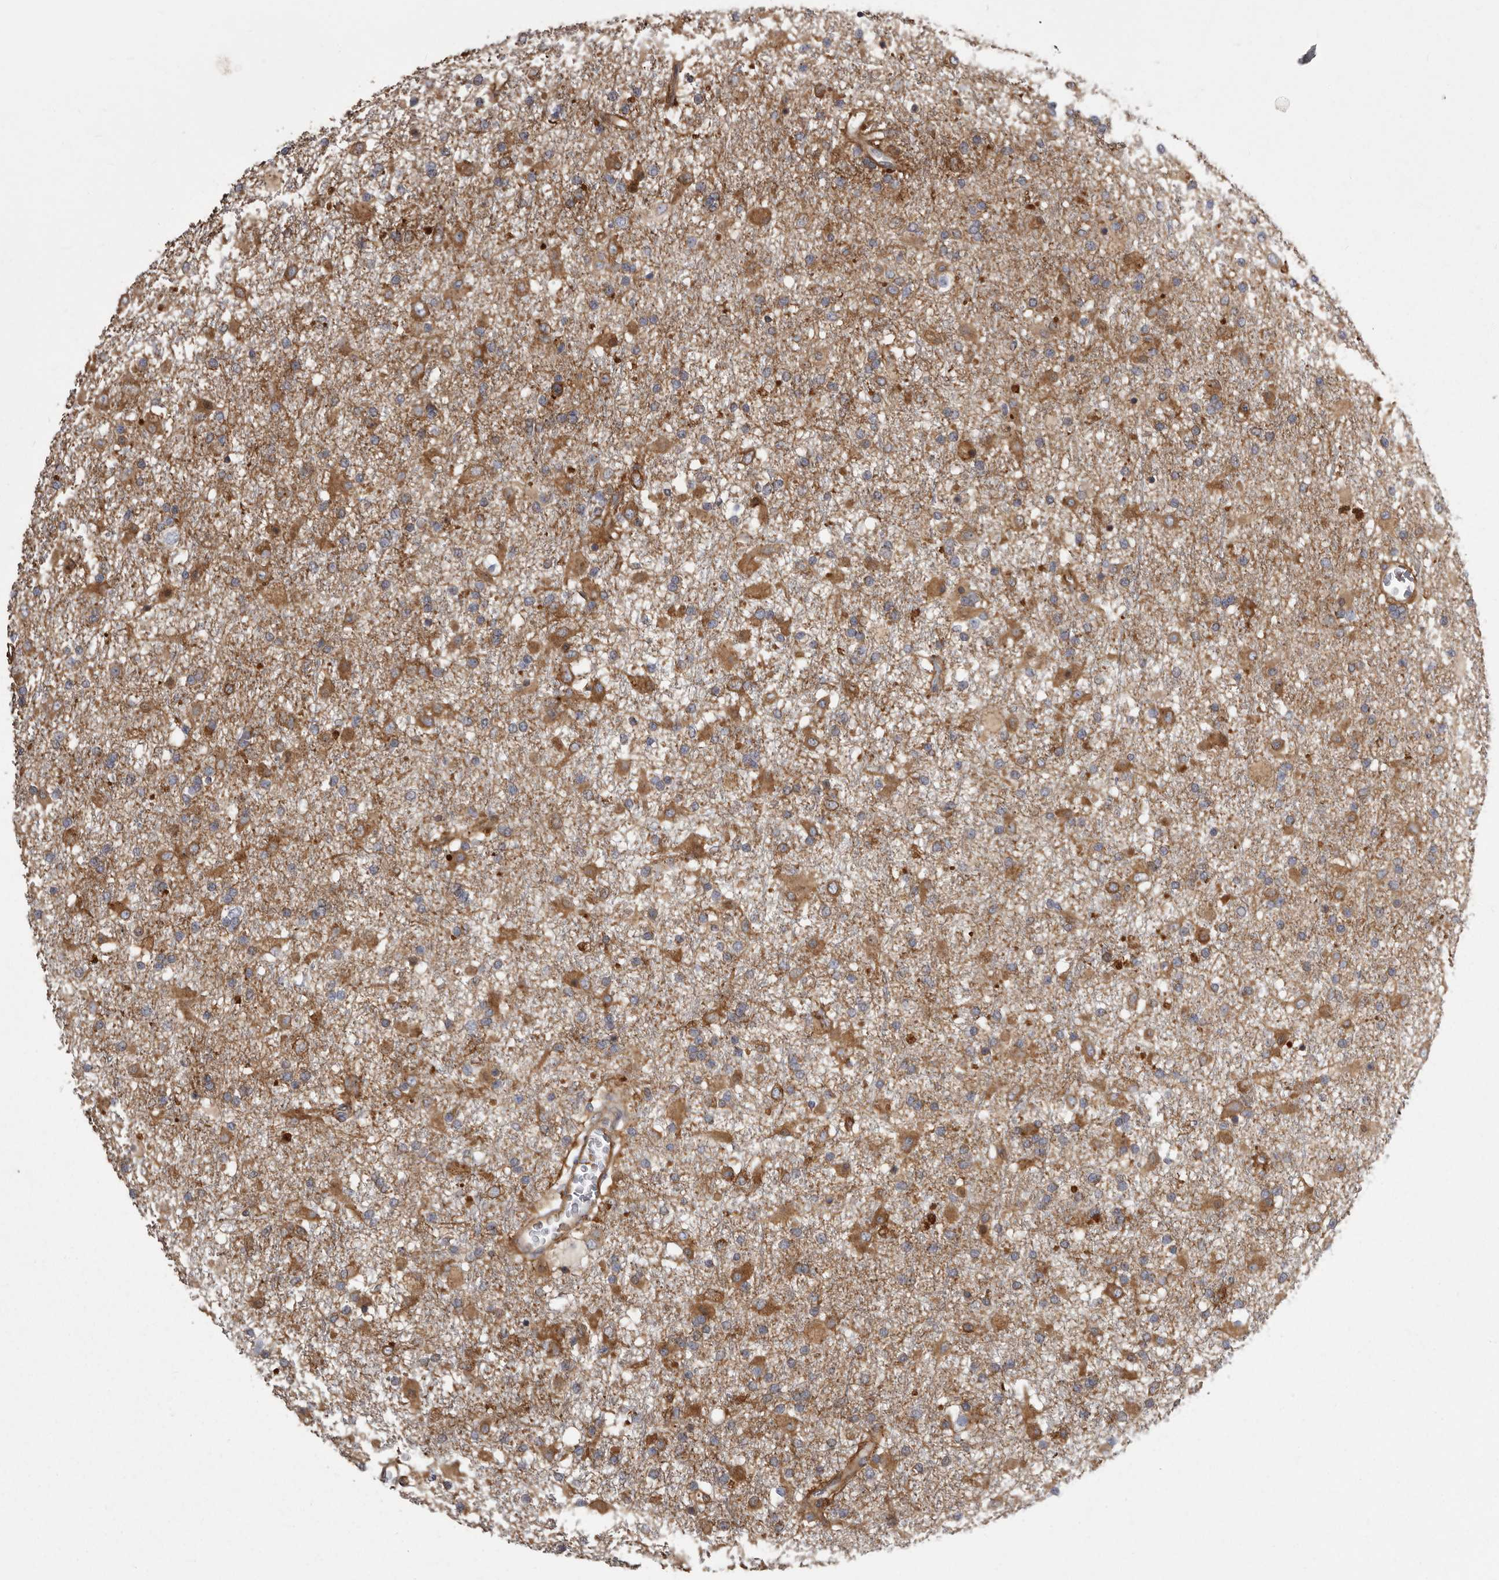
{"staining": {"intensity": "moderate", "quantity": ">75%", "location": "cytoplasmic/membranous"}, "tissue": "glioma", "cell_type": "Tumor cells", "image_type": "cancer", "snomed": [{"axis": "morphology", "description": "Glioma, malignant, Low grade"}, {"axis": "topography", "description": "Brain"}], "caption": "A brown stain shows moderate cytoplasmic/membranous staining of a protein in human glioma tumor cells.", "gene": "ENAH", "patient": {"sex": "male", "age": 65}}